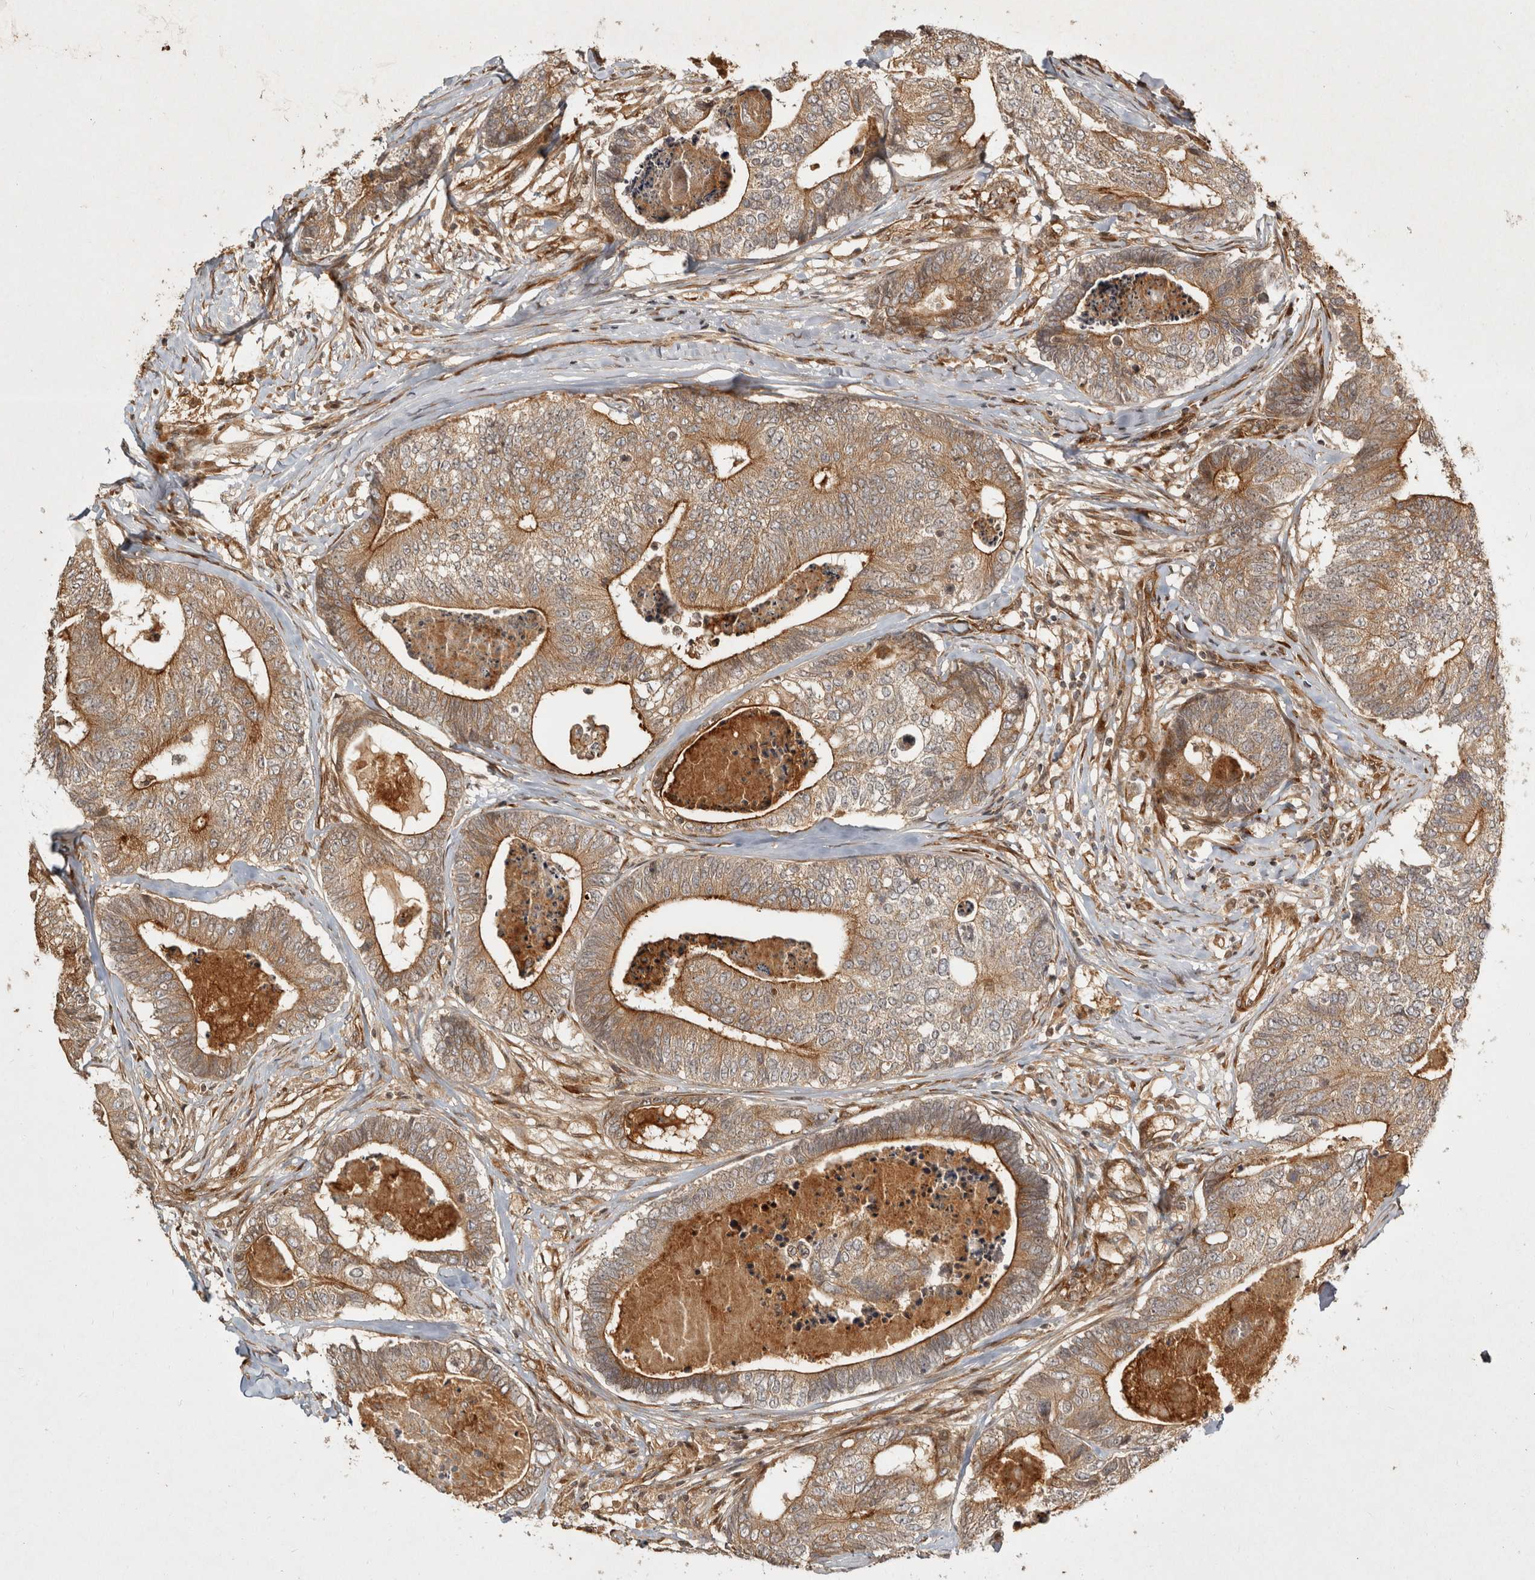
{"staining": {"intensity": "moderate", "quantity": "<25%", "location": "cytoplasmic/membranous"}, "tissue": "colorectal cancer", "cell_type": "Tumor cells", "image_type": "cancer", "snomed": [{"axis": "morphology", "description": "Adenocarcinoma, NOS"}, {"axis": "topography", "description": "Colon"}], "caption": "There is low levels of moderate cytoplasmic/membranous staining in tumor cells of colorectal cancer, as demonstrated by immunohistochemical staining (brown color).", "gene": "CAMSAP2", "patient": {"sex": "female", "age": 67}}